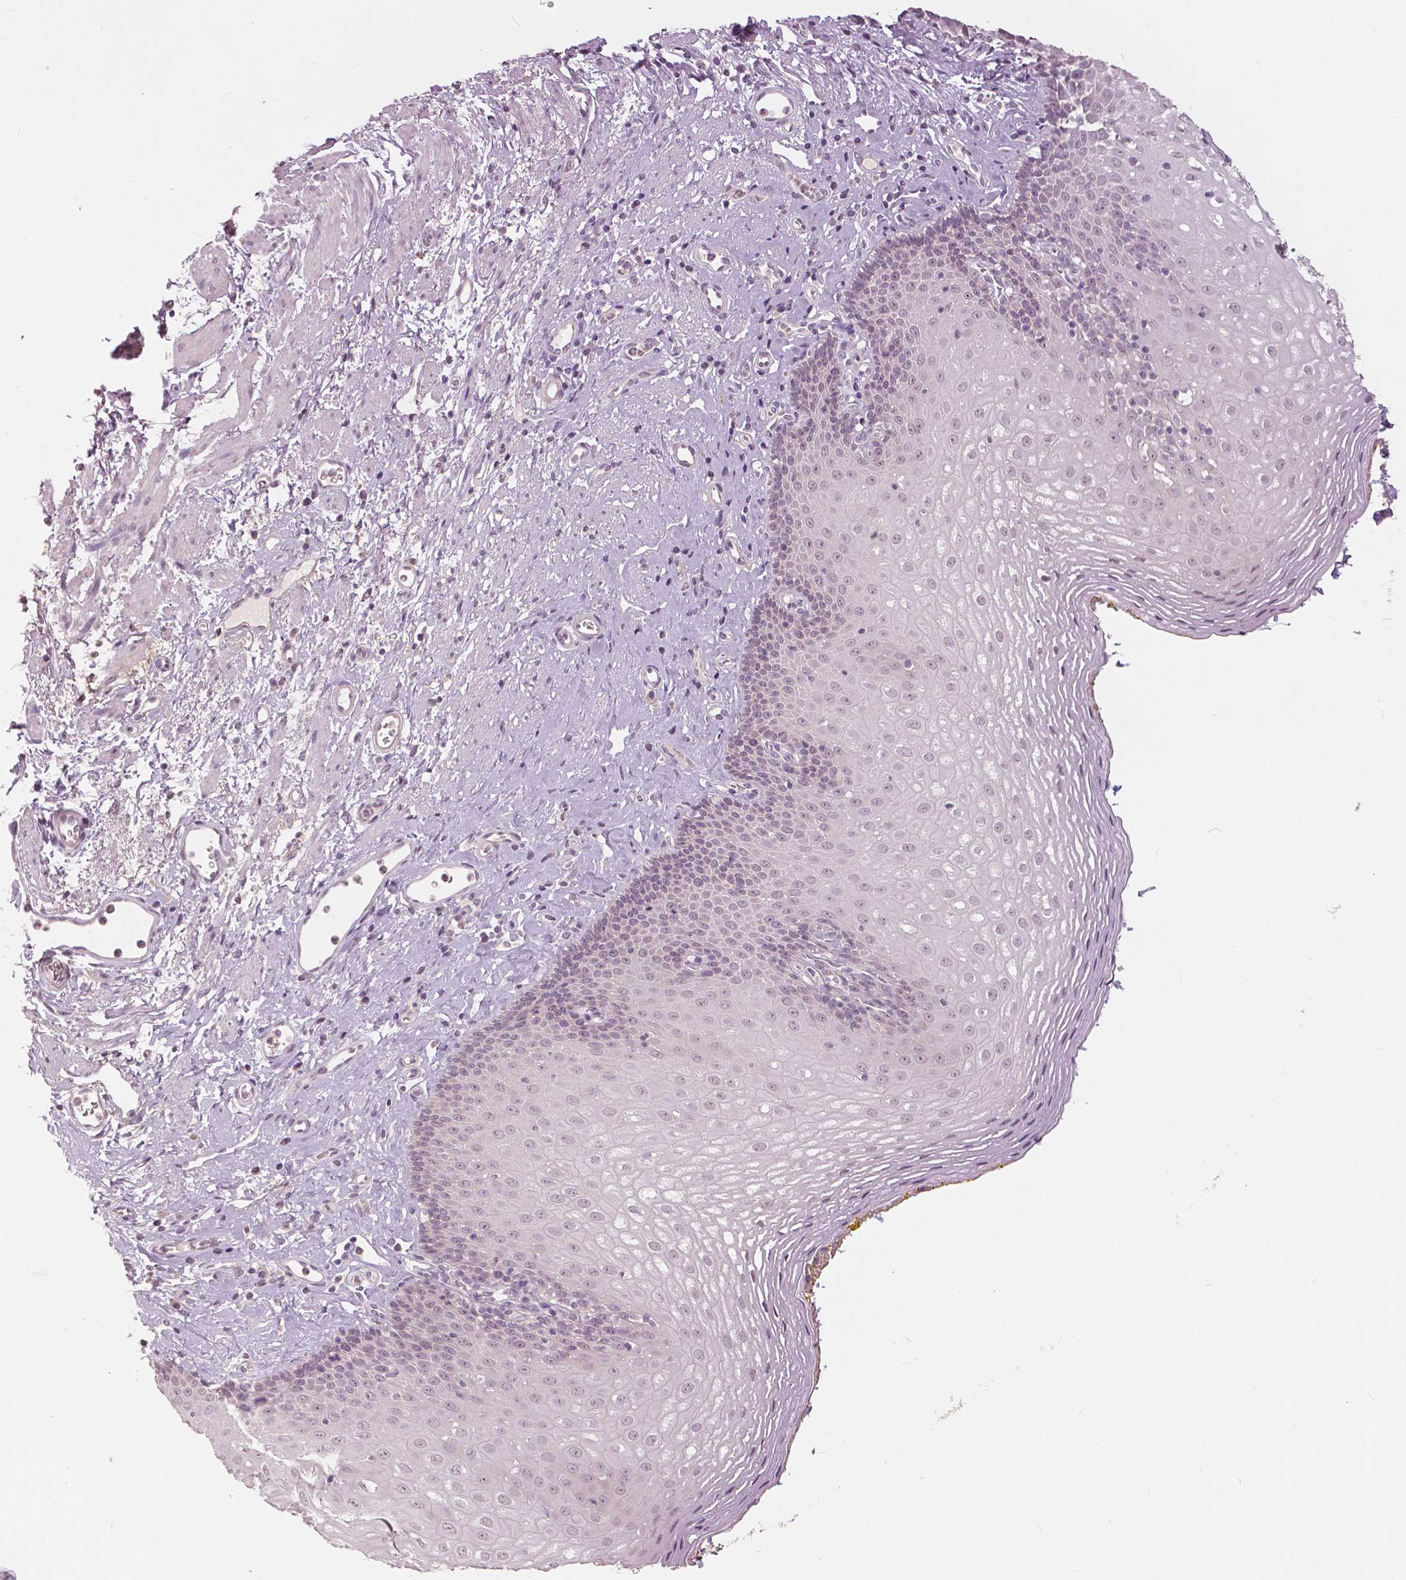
{"staining": {"intensity": "negative", "quantity": "none", "location": "none"}, "tissue": "esophagus", "cell_type": "Squamous epithelial cells", "image_type": "normal", "snomed": [{"axis": "morphology", "description": "Normal tissue, NOS"}, {"axis": "topography", "description": "Esophagus"}], "caption": "IHC photomicrograph of benign esophagus stained for a protein (brown), which demonstrates no staining in squamous epithelial cells. (DAB (3,3'-diaminobenzidine) IHC visualized using brightfield microscopy, high magnification).", "gene": "NANOG", "patient": {"sex": "female", "age": 68}}